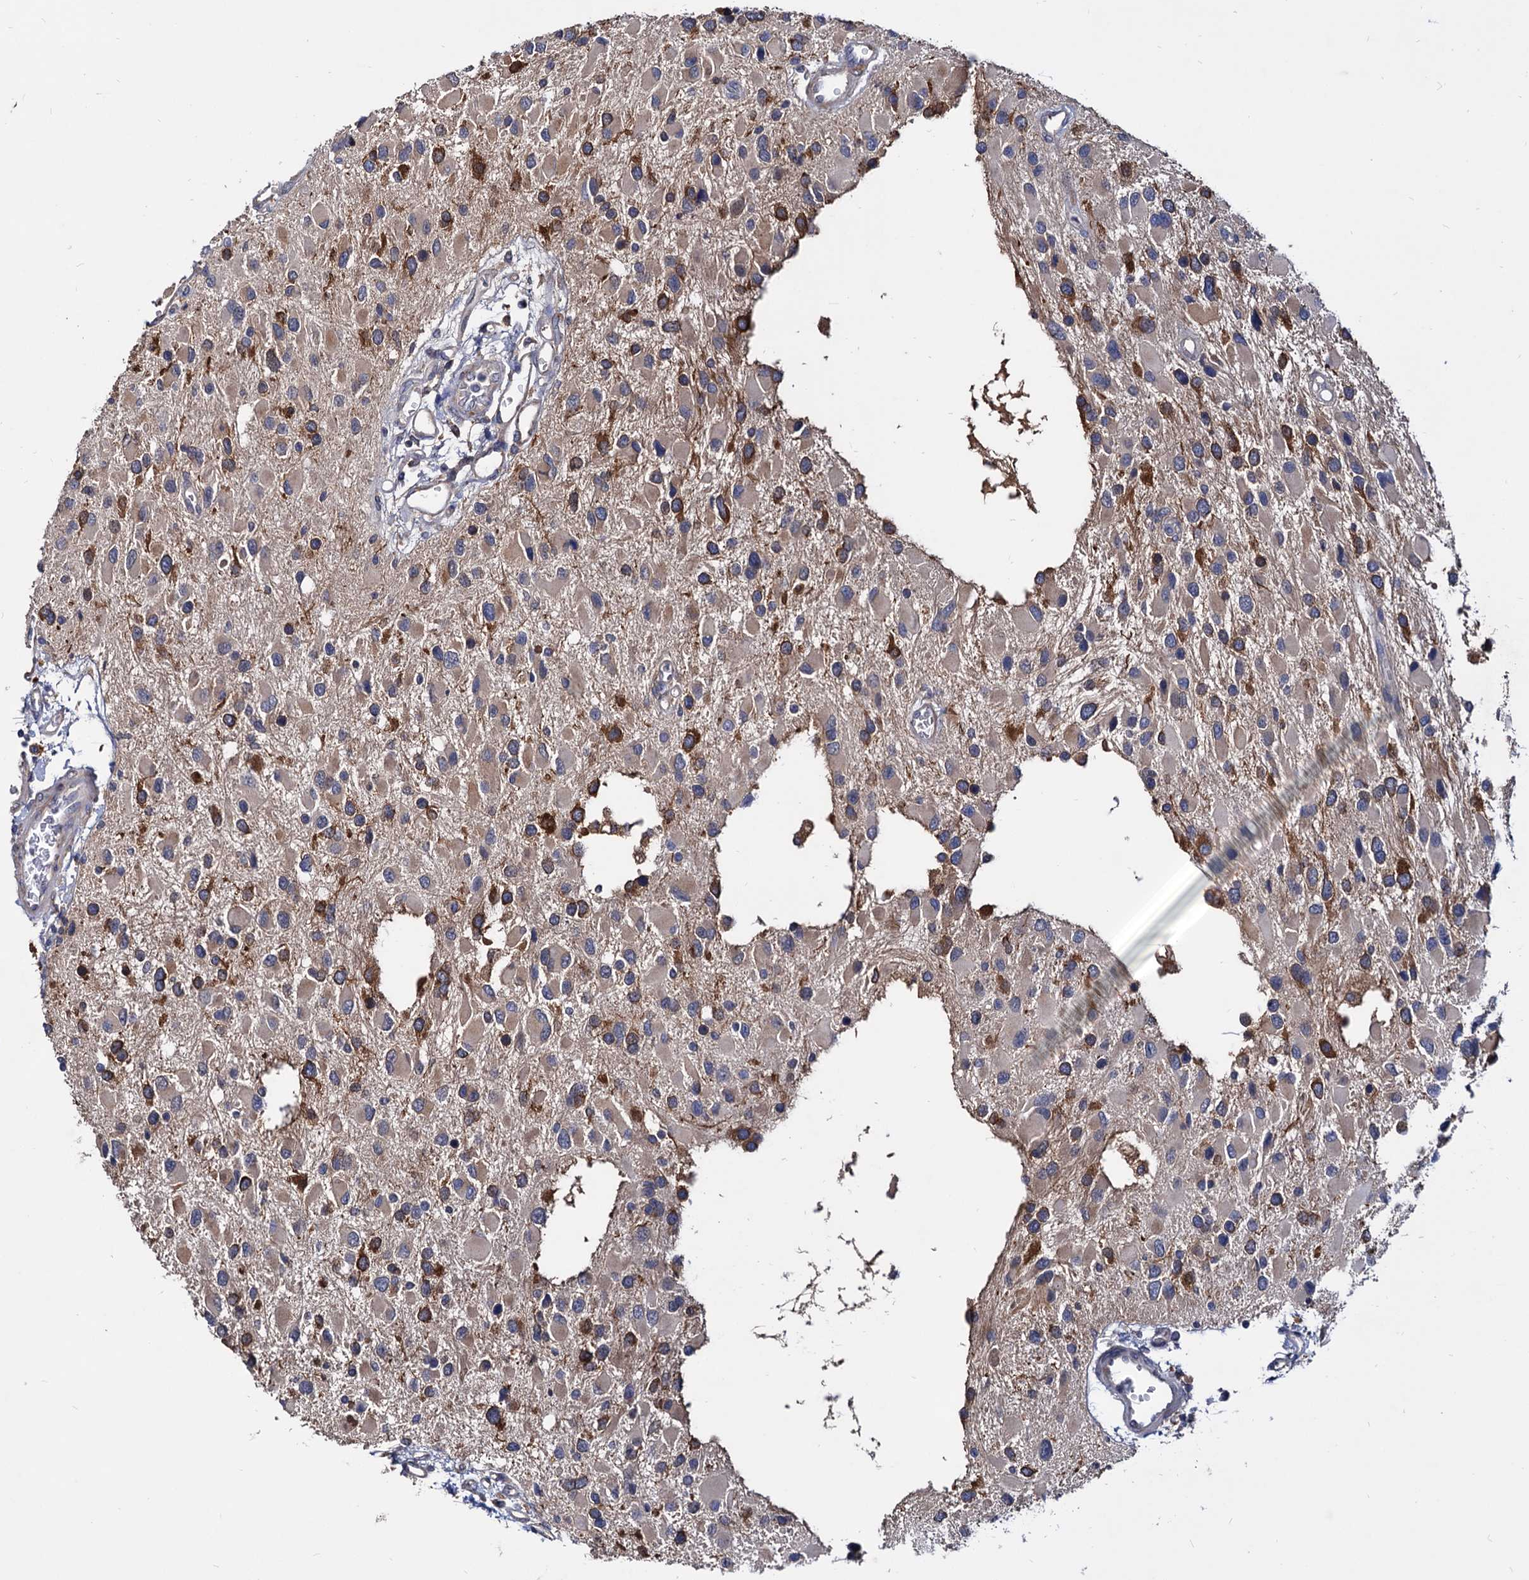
{"staining": {"intensity": "negative", "quantity": "none", "location": "none"}, "tissue": "glioma", "cell_type": "Tumor cells", "image_type": "cancer", "snomed": [{"axis": "morphology", "description": "Glioma, malignant, High grade"}, {"axis": "topography", "description": "Brain"}], "caption": "Malignant high-grade glioma was stained to show a protein in brown. There is no significant expression in tumor cells.", "gene": "NPAS4", "patient": {"sex": "male", "age": 53}}